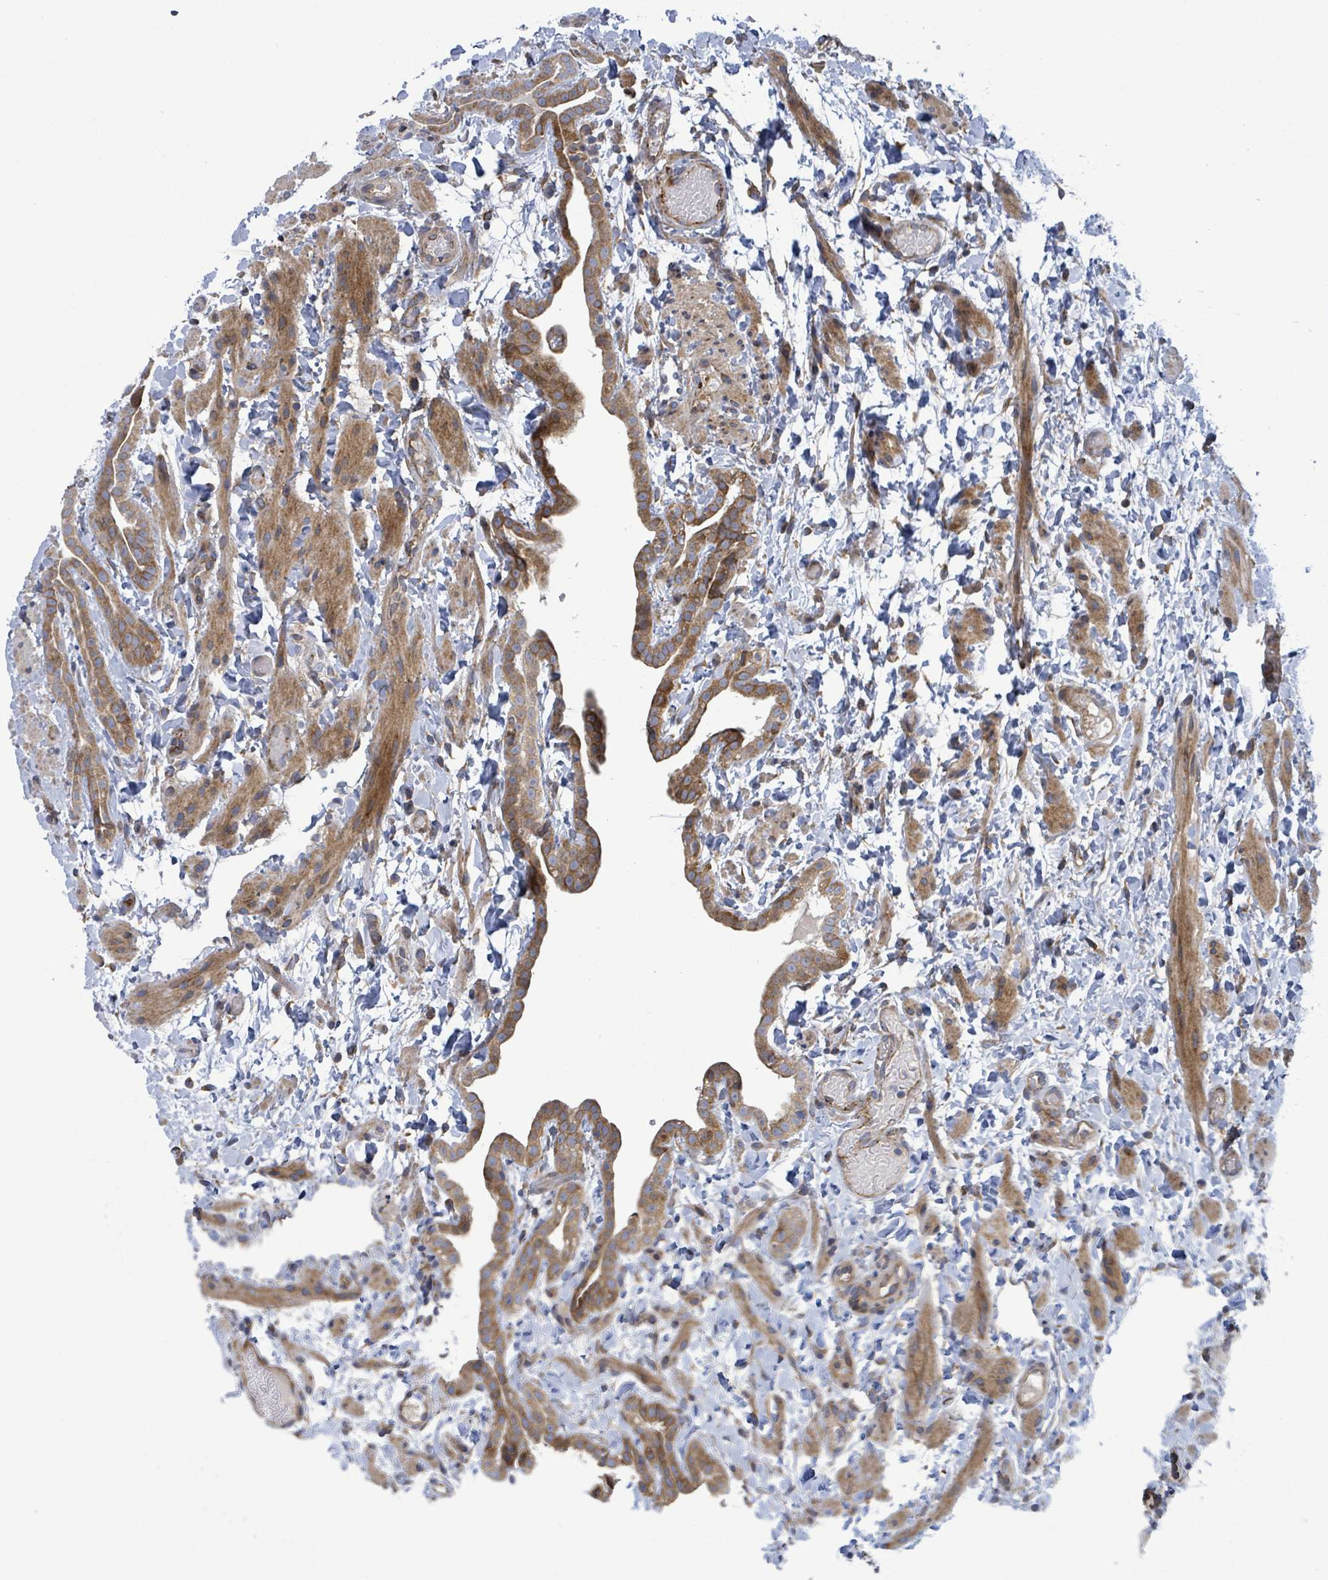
{"staining": {"intensity": "moderate", "quantity": ">75%", "location": "cytoplasmic/membranous"}, "tissue": "fallopian tube", "cell_type": "Glandular cells", "image_type": "normal", "snomed": [{"axis": "morphology", "description": "Normal tissue, NOS"}, {"axis": "topography", "description": "Fallopian tube"}], "caption": "The histopathology image reveals immunohistochemical staining of benign fallopian tube. There is moderate cytoplasmic/membranous positivity is appreciated in about >75% of glandular cells. The staining was performed using DAB to visualize the protein expression in brown, while the nuclei were stained in blue with hematoxylin (Magnification: 20x).", "gene": "NOMO1", "patient": {"sex": "female", "age": 37}}